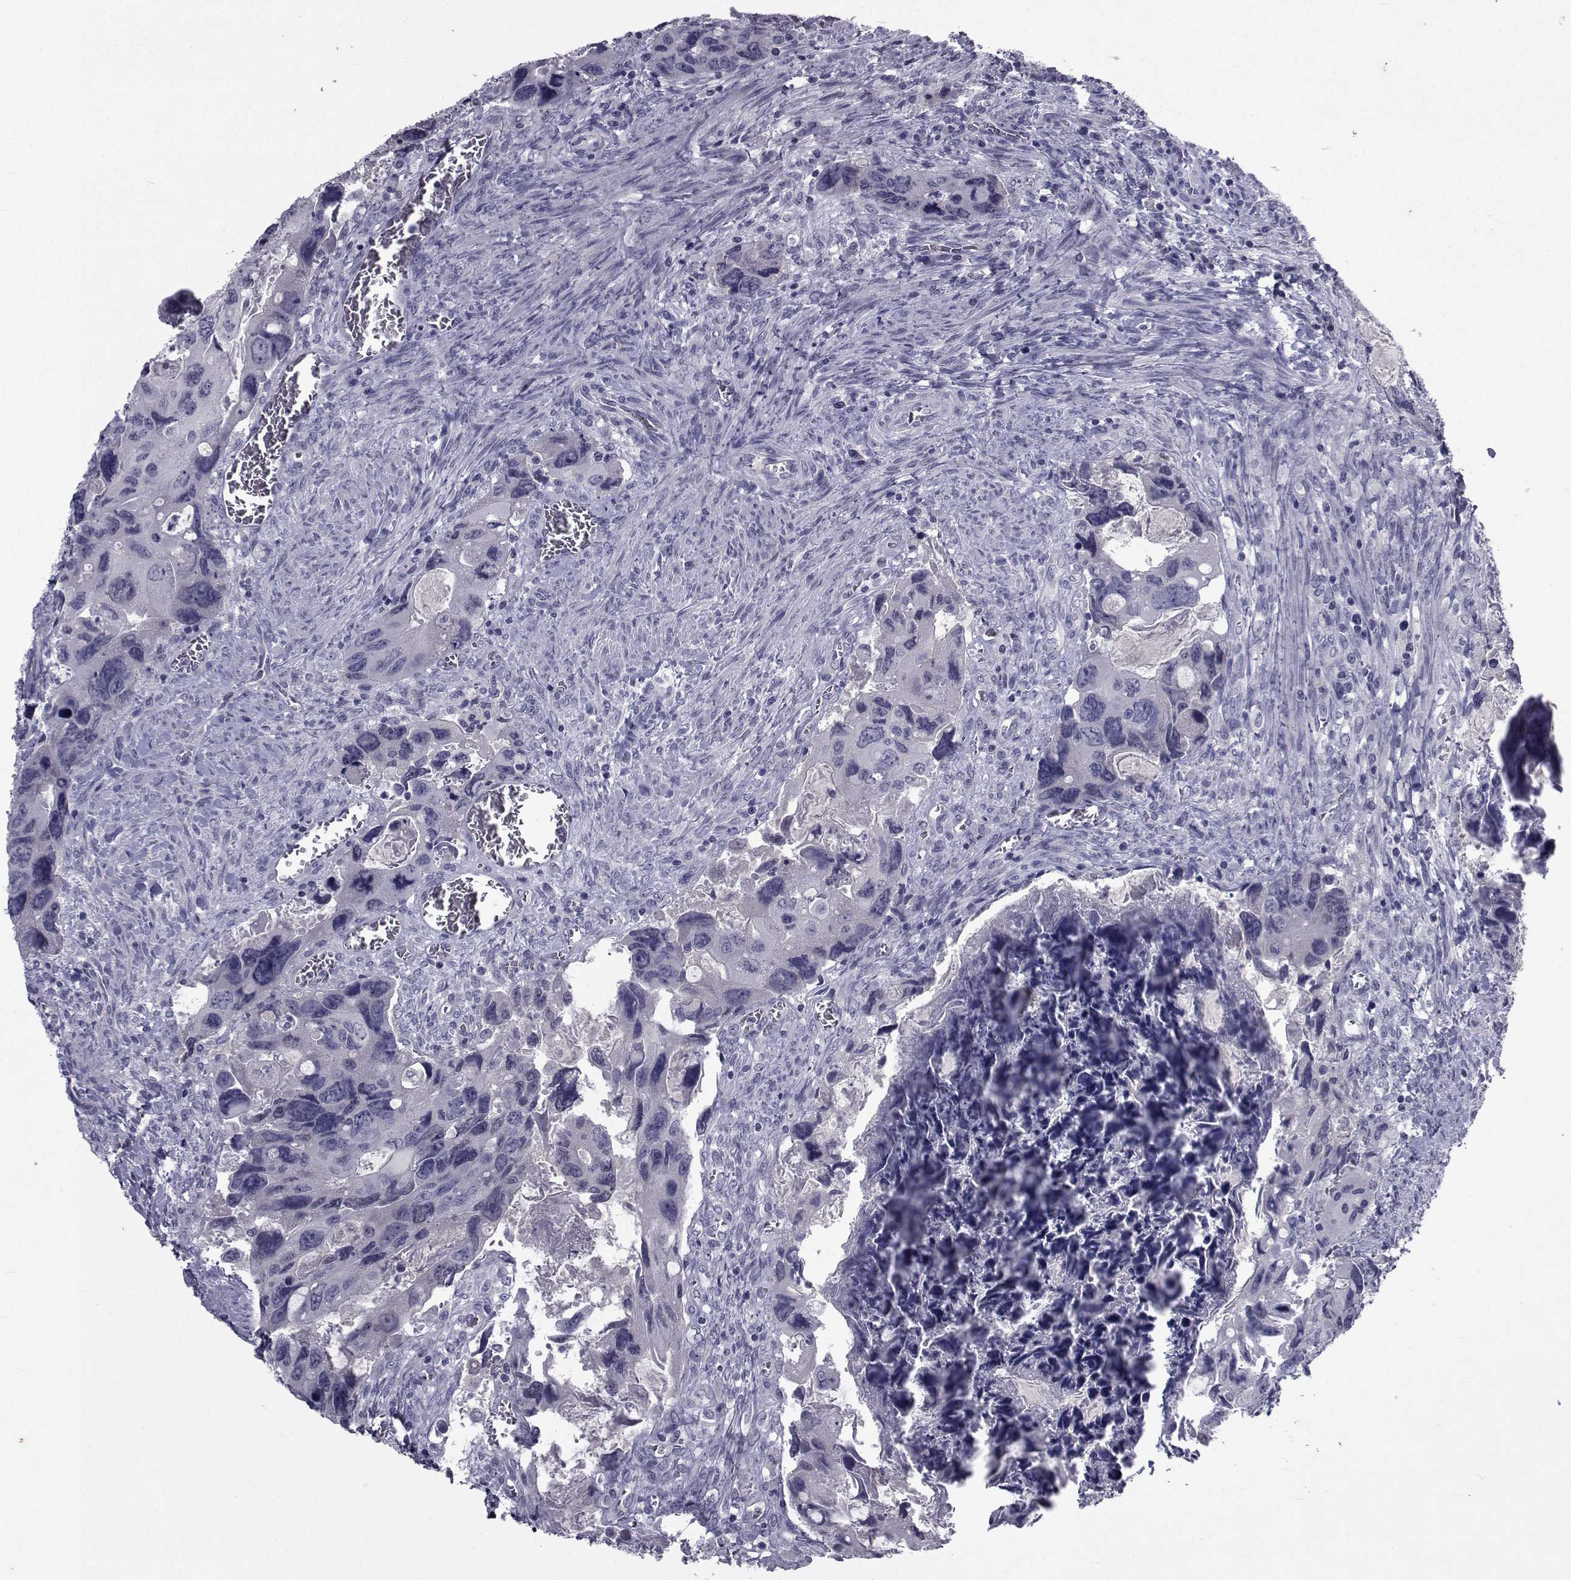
{"staining": {"intensity": "negative", "quantity": "none", "location": "none"}, "tissue": "colorectal cancer", "cell_type": "Tumor cells", "image_type": "cancer", "snomed": [{"axis": "morphology", "description": "Adenocarcinoma, NOS"}, {"axis": "topography", "description": "Rectum"}], "caption": "Tumor cells are negative for protein expression in human colorectal cancer (adenocarcinoma).", "gene": "PAX2", "patient": {"sex": "male", "age": 62}}